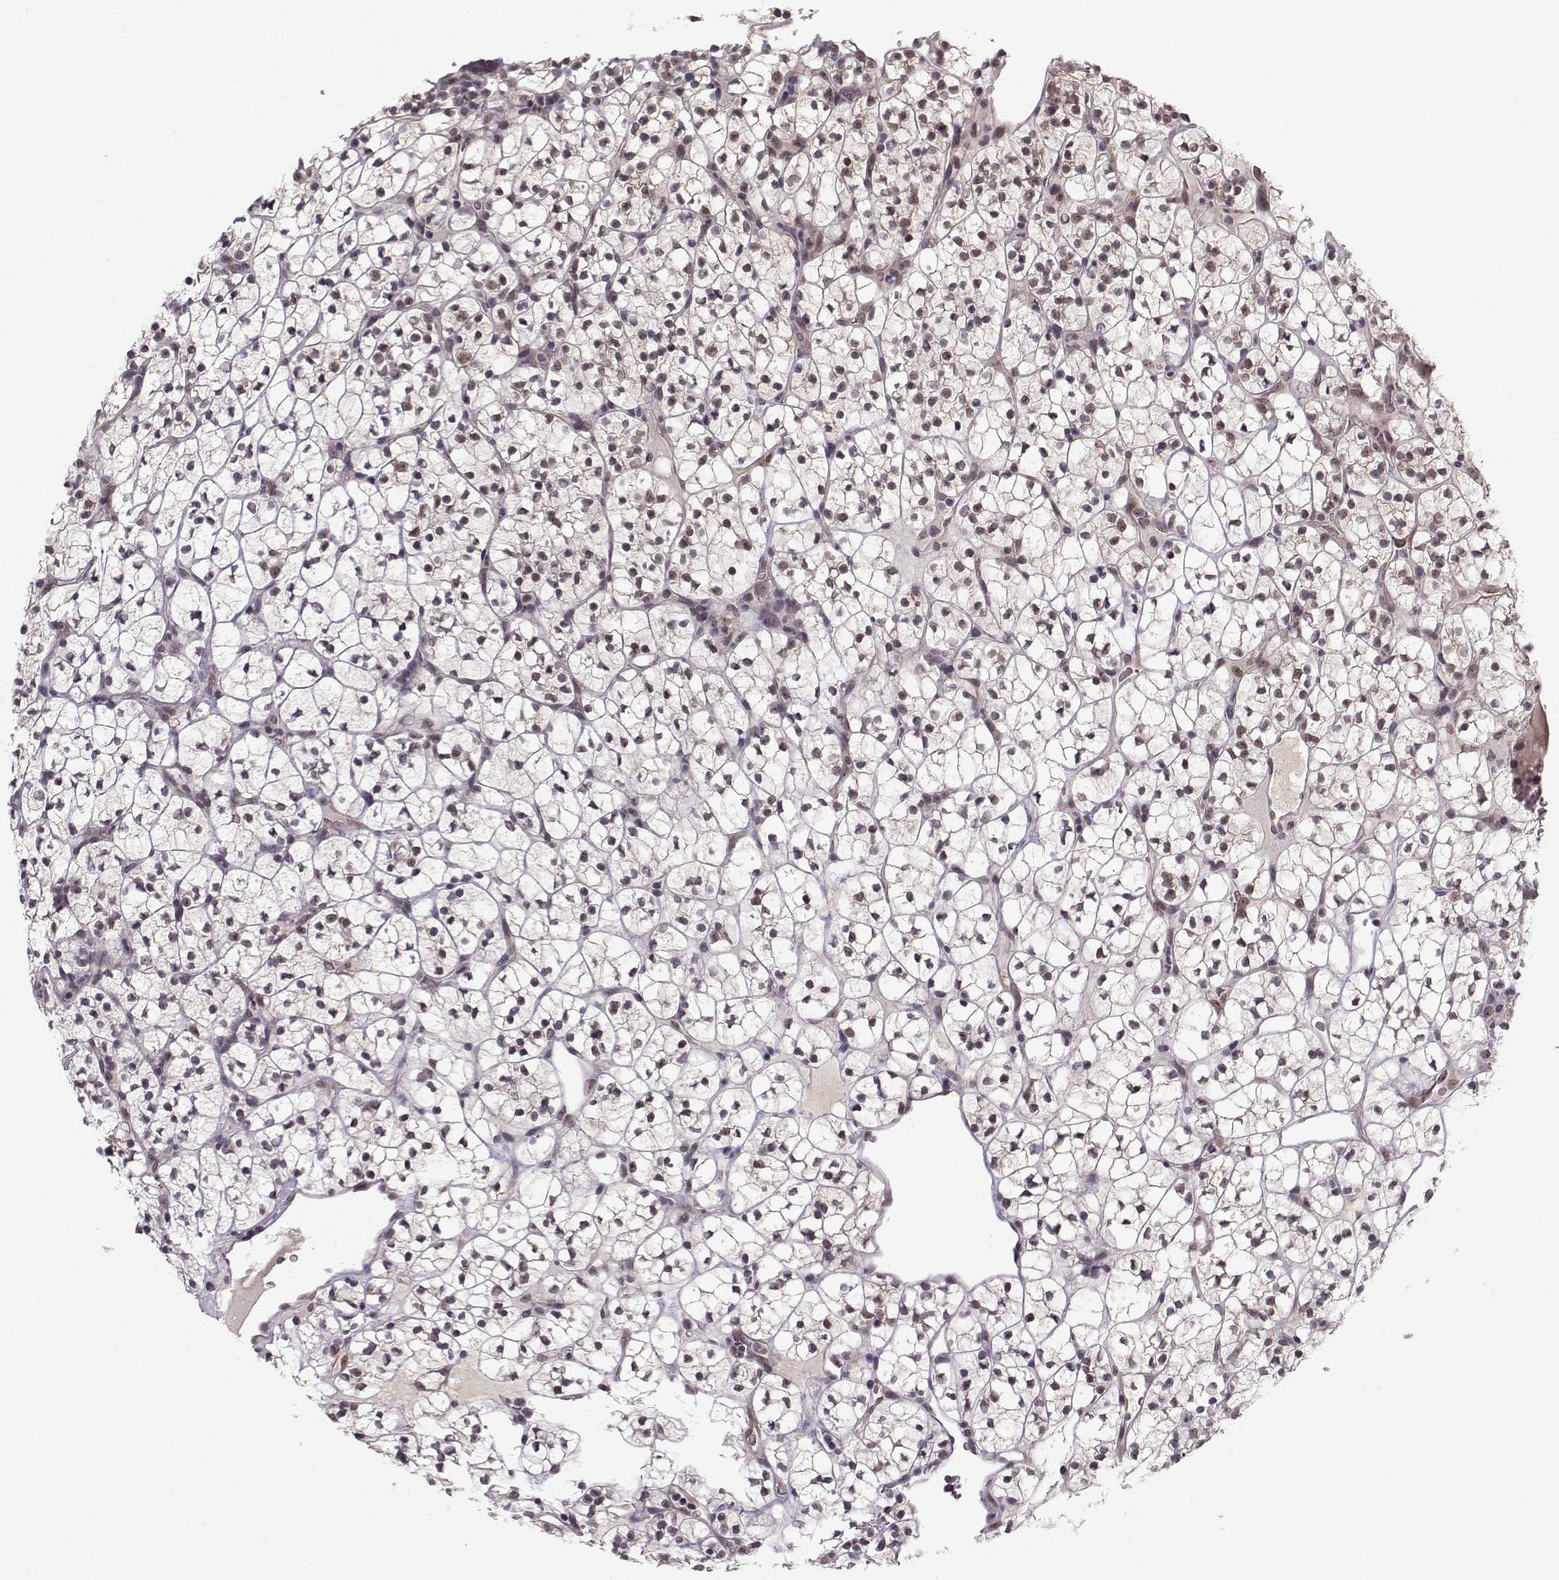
{"staining": {"intensity": "negative", "quantity": "none", "location": "none"}, "tissue": "renal cancer", "cell_type": "Tumor cells", "image_type": "cancer", "snomed": [{"axis": "morphology", "description": "Adenocarcinoma, NOS"}, {"axis": "topography", "description": "Kidney"}], "caption": "This histopathology image is of renal cancer stained with immunohistochemistry to label a protein in brown with the nuclei are counter-stained blue. There is no positivity in tumor cells. (DAB (3,3'-diaminobenzidine) immunohistochemistry (IHC), high magnification).", "gene": "RPP38", "patient": {"sex": "female", "age": 89}}